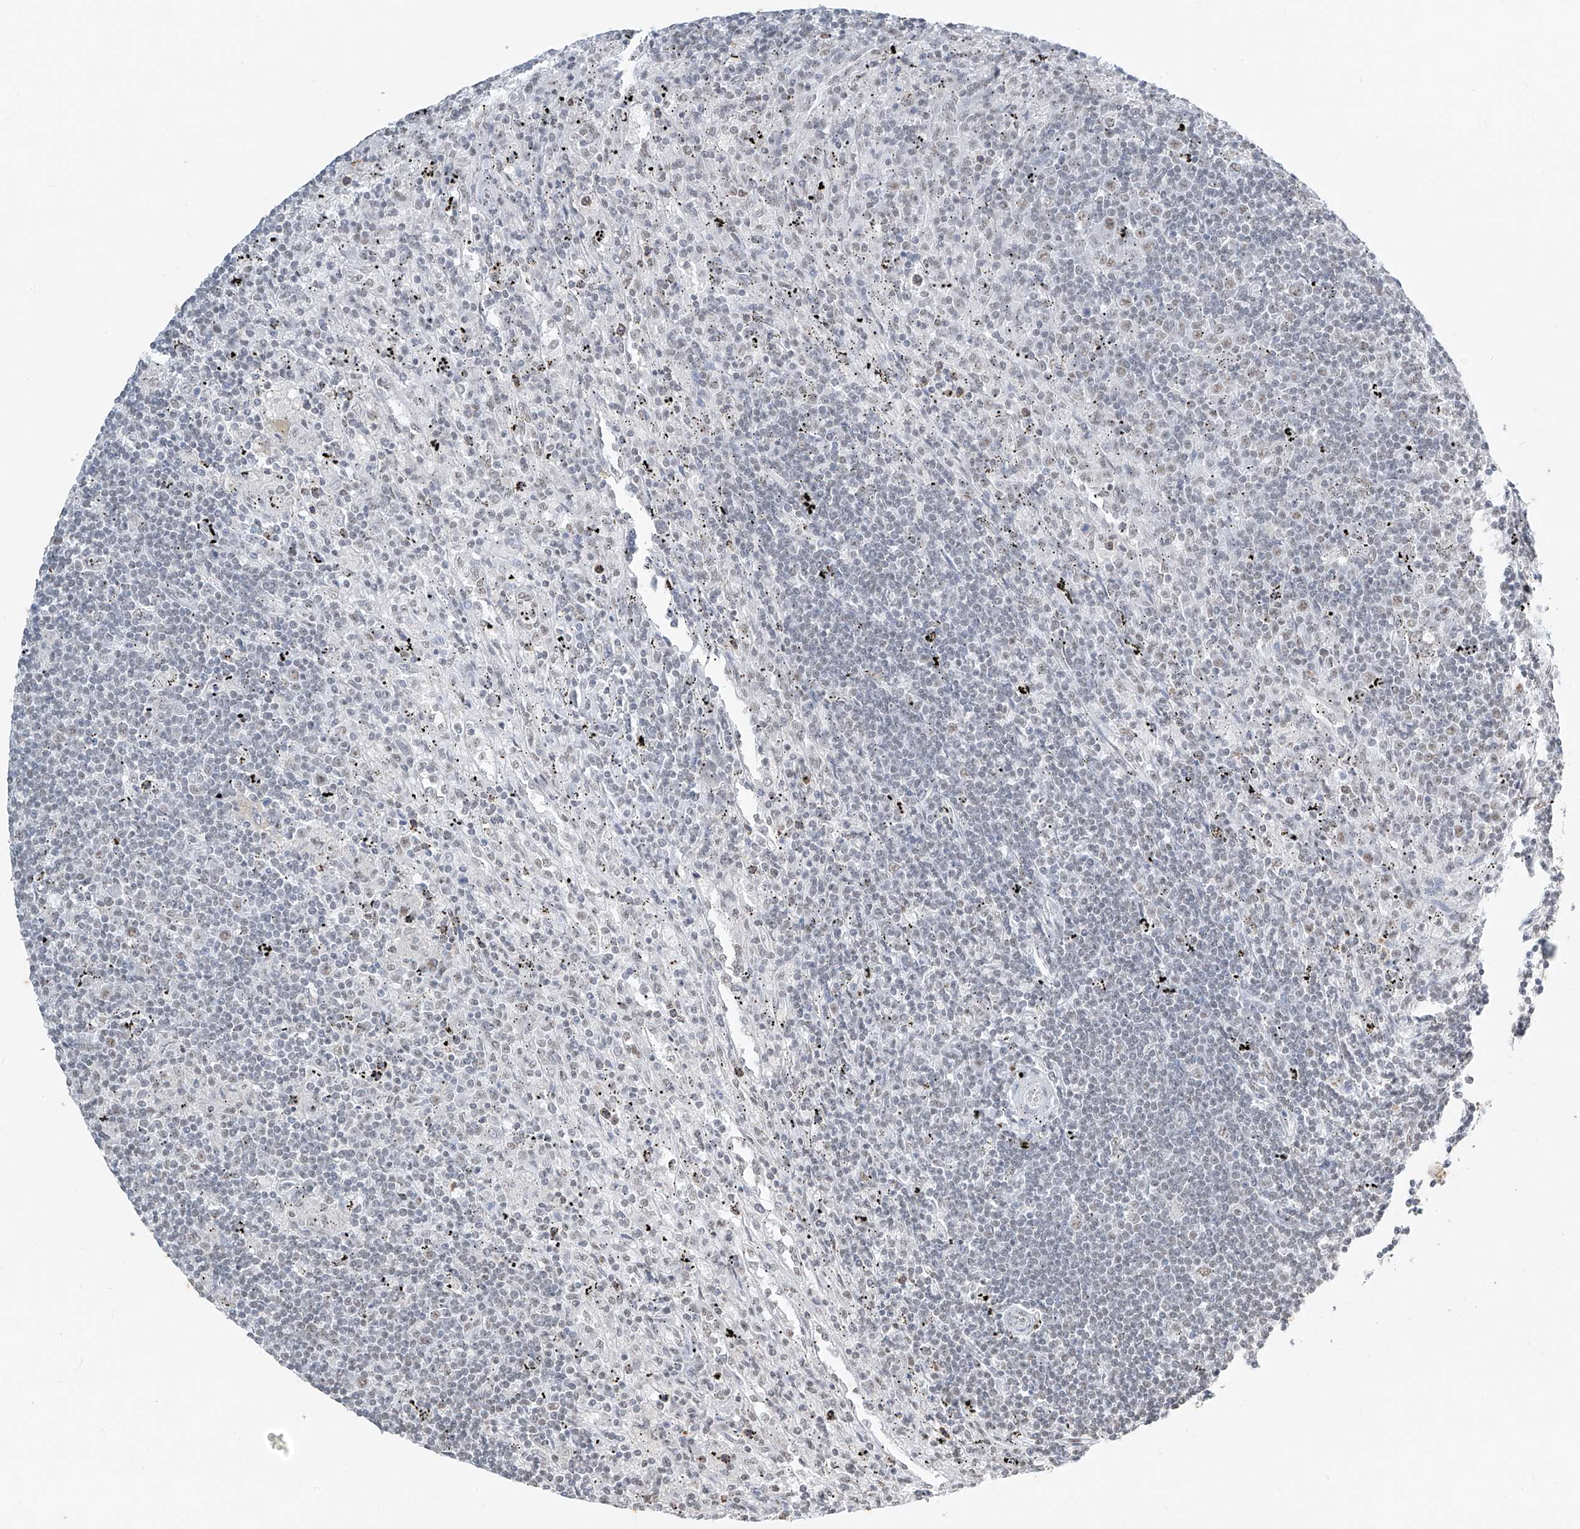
{"staining": {"intensity": "negative", "quantity": "none", "location": "none"}, "tissue": "lymphoma", "cell_type": "Tumor cells", "image_type": "cancer", "snomed": [{"axis": "morphology", "description": "Malignant lymphoma, non-Hodgkin's type, Low grade"}, {"axis": "topography", "description": "Spleen"}], "caption": "DAB immunohistochemical staining of malignant lymphoma, non-Hodgkin's type (low-grade) shows no significant positivity in tumor cells.", "gene": "TFEC", "patient": {"sex": "male", "age": 76}}